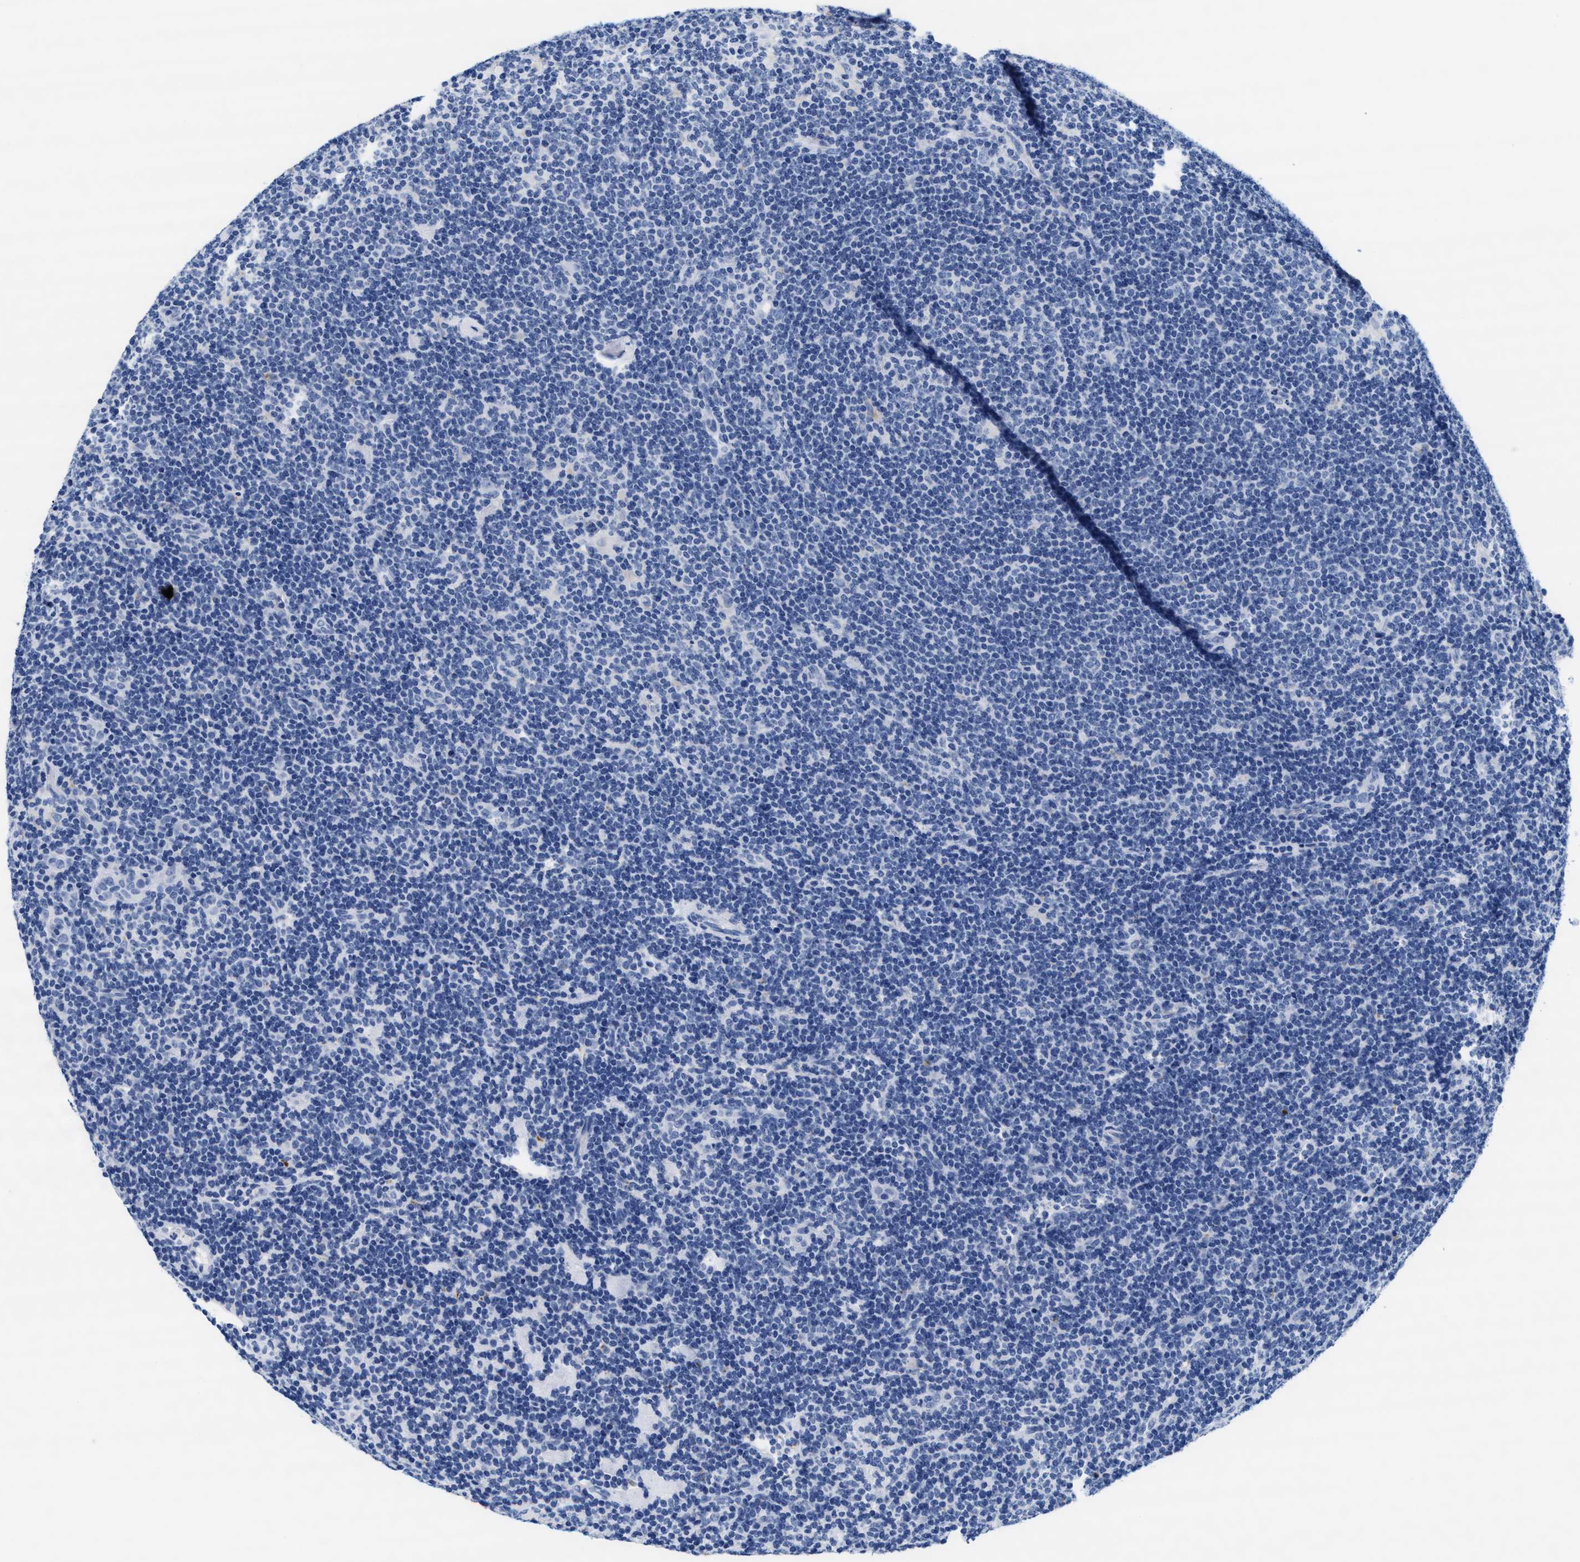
{"staining": {"intensity": "negative", "quantity": "none", "location": "none"}, "tissue": "lymphoma", "cell_type": "Tumor cells", "image_type": "cancer", "snomed": [{"axis": "morphology", "description": "Hodgkin's disease, NOS"}, {"axis": "topography", "description": "Lymph node"}], "caption": "Tumor cells show no significant protein staining in lymphoma.", "gene": "TTC3", "patient": {"sex": "female", "age": 57}}